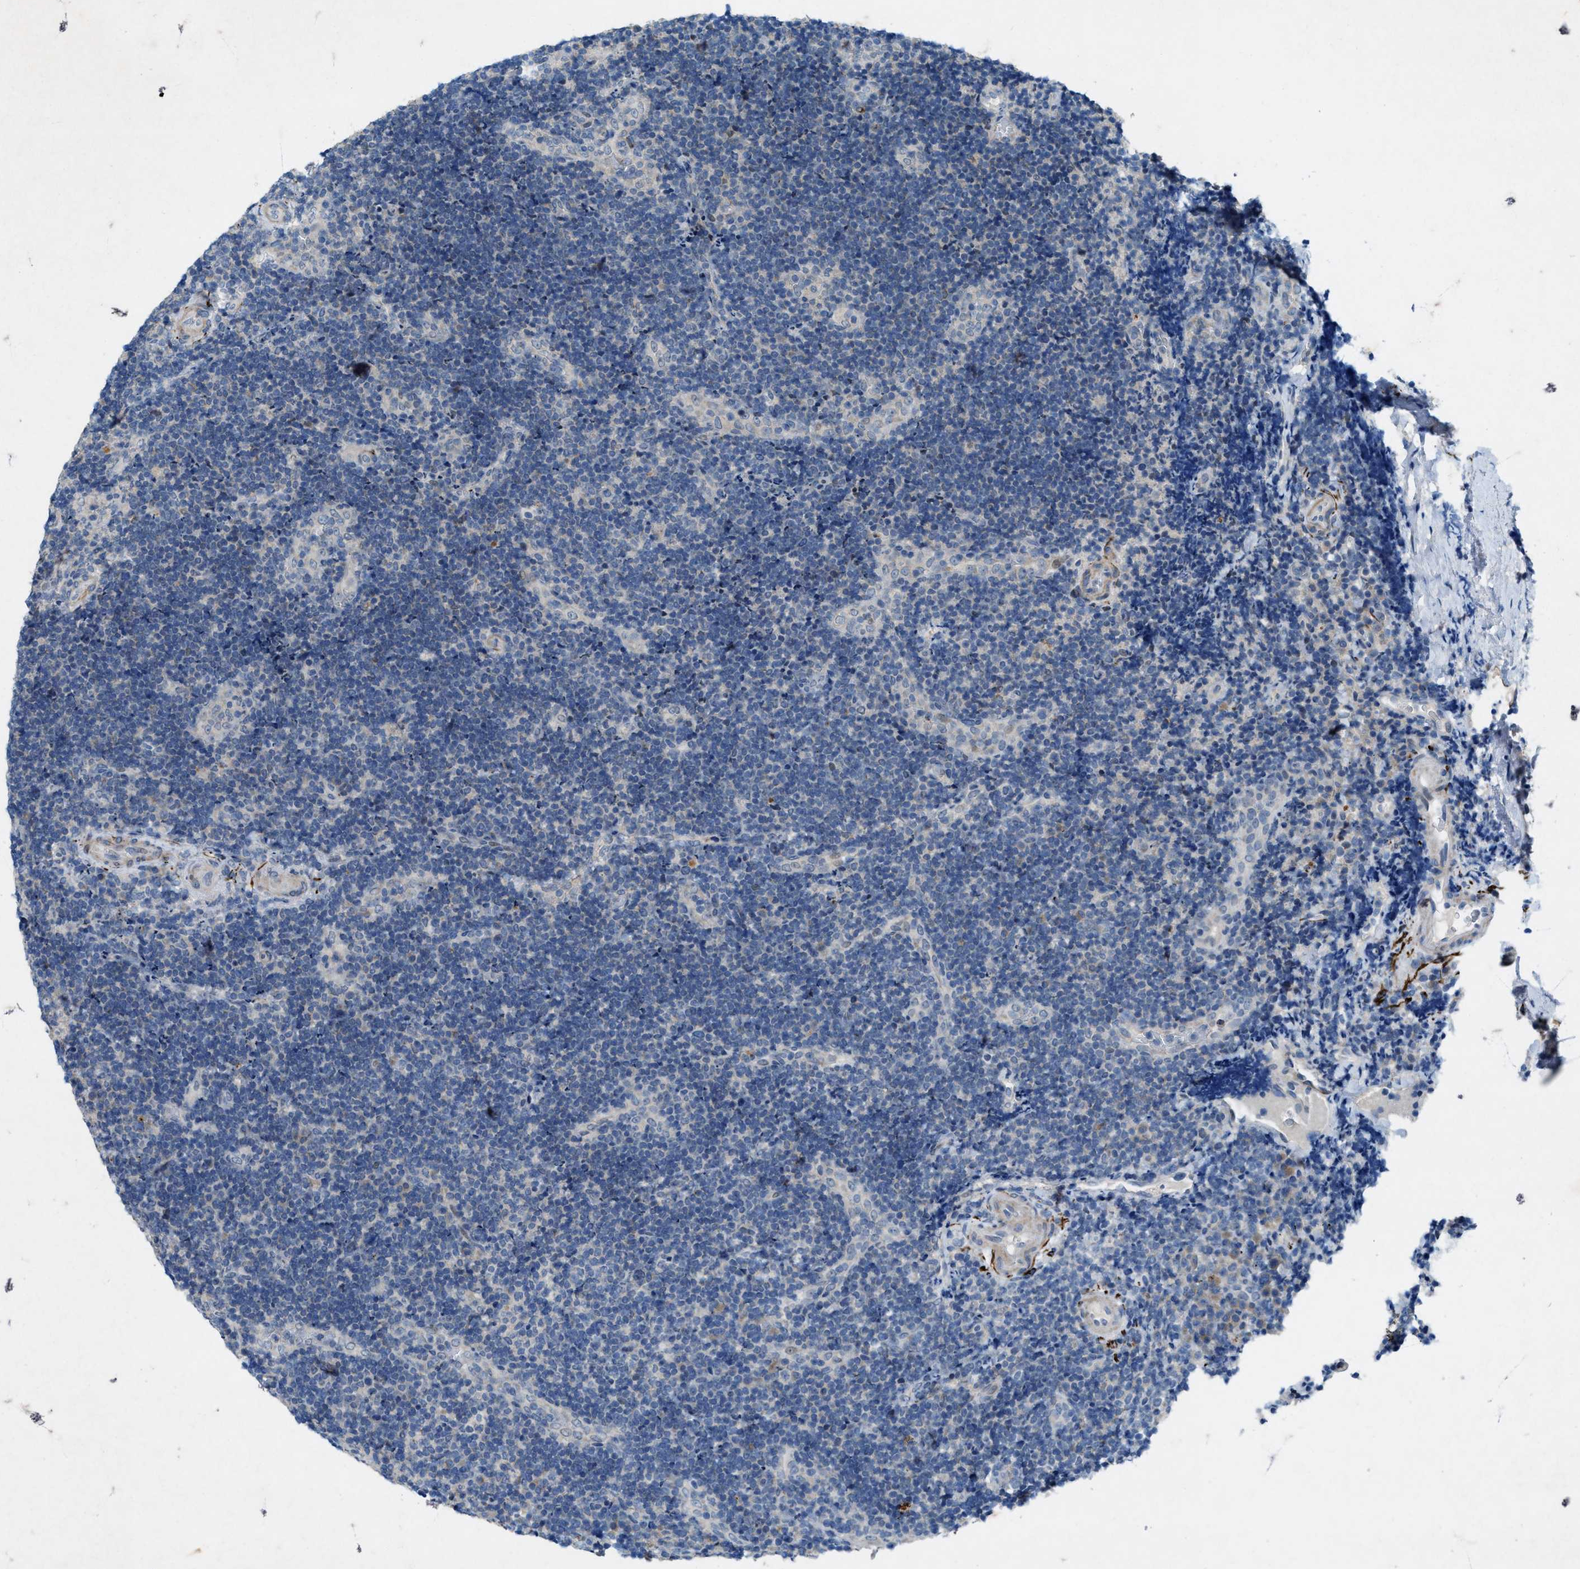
{"staining": {"intensity": "negative", "quantity": "none", "location": "none"}, "tissue": "lymphoma", "cell_type": "Tumor cells", "image_type": "cancer", "snomed": [{"axis": "morphology", "description": "Malignant lymphoma, non-Hodgkin's type, High grade"}, {"axis": "topography", "description": "Tonsil"}], "caption": "IHC photomicrograph of human high-grade malignant lymphoma, non-Hodgkin's type stained for a protein (brown), which reveals no positivity in tumor cells. (DAB (3,3'-diaminobenzidine) immunohistochemistry (IHC) with hematoxylin counter stain).", "gene": "URGCP", "patient": {"sex": "female", "age": 36}}